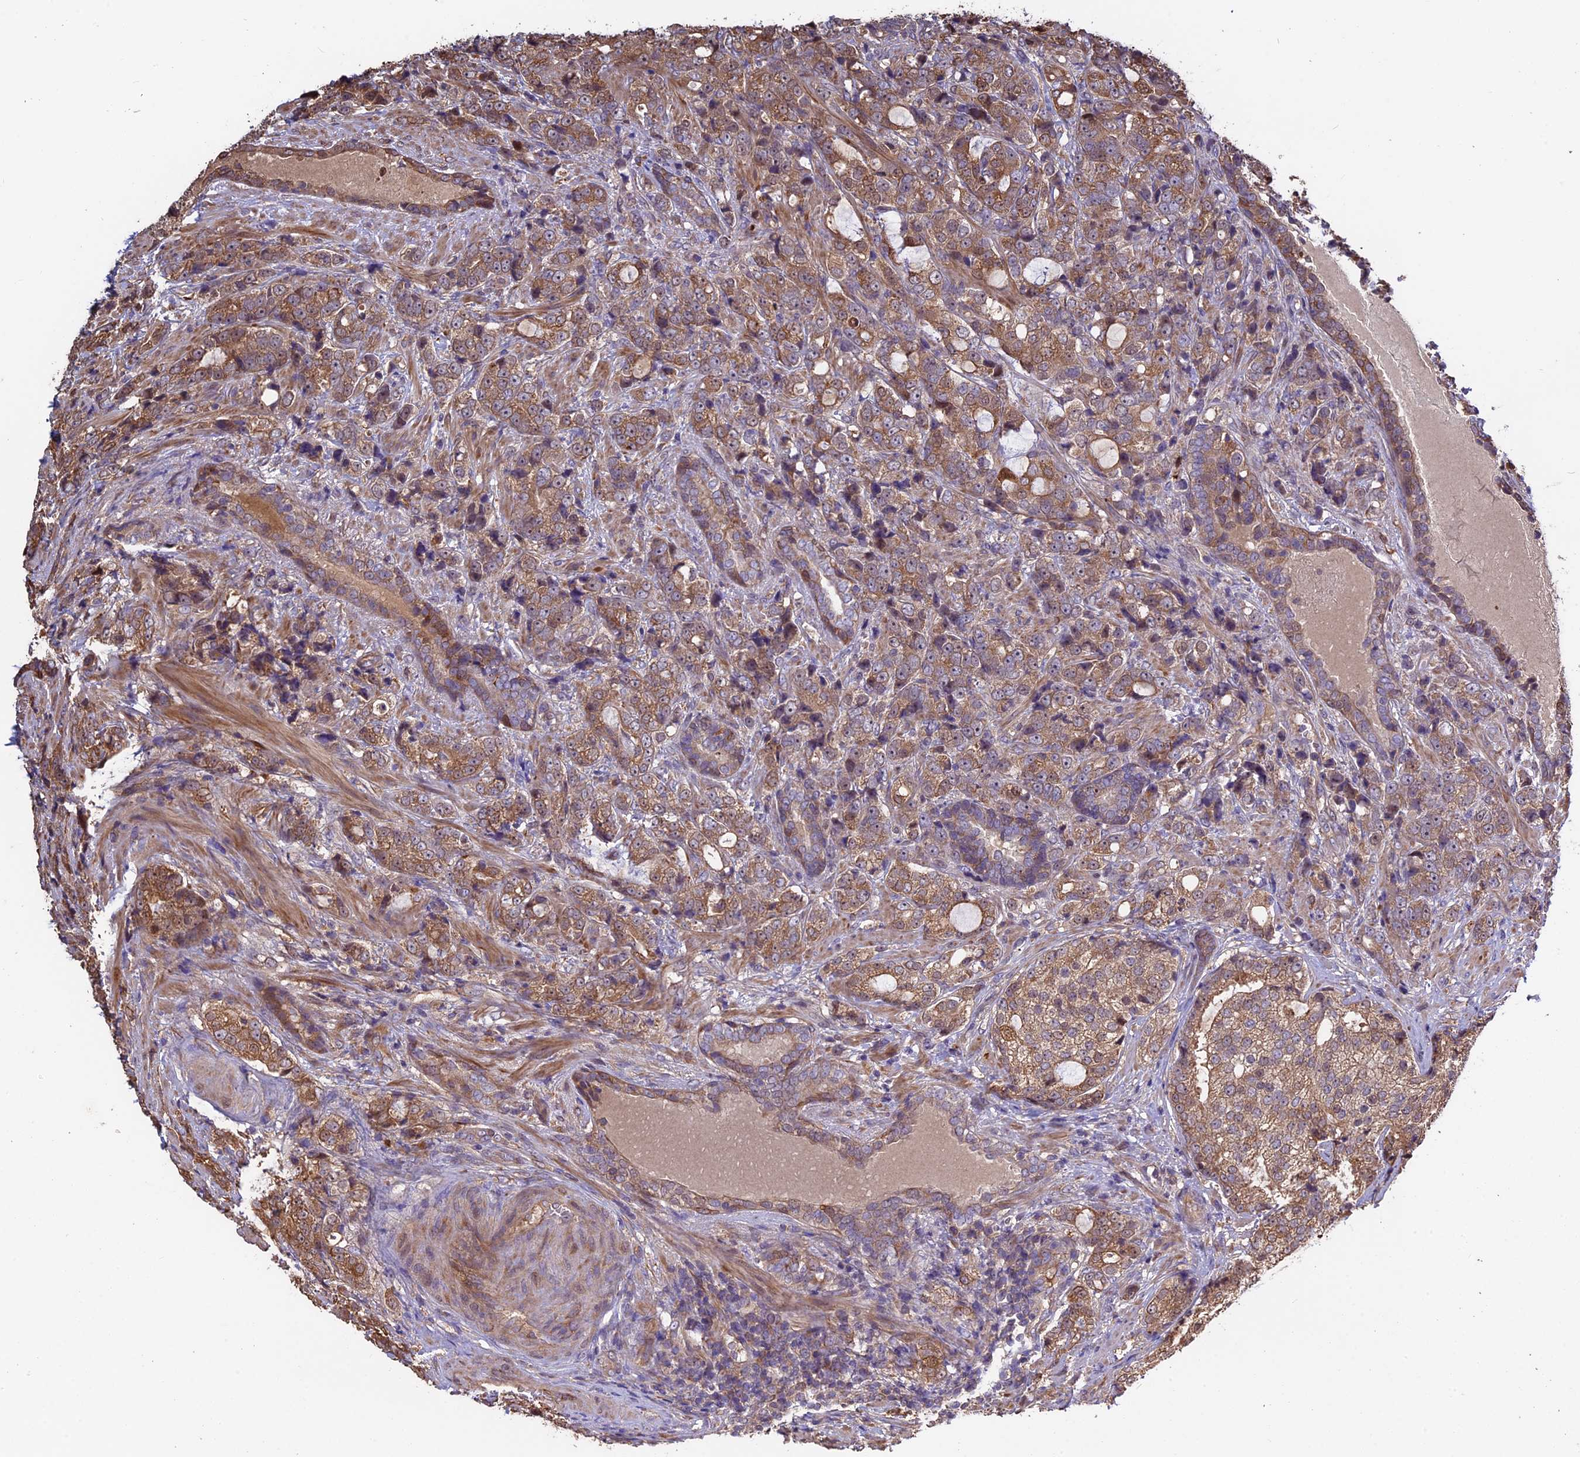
{"staining": {"intensity": "moderate", "quantity": ">75%", "location": "cytoplasmic/membranous"}, "tissue": "prostate cancer", "cell_type": "Tumor cells", "image_type": "cancer", "snomed": [{"axis": "morphology", "description": "Adenocarcinoma, High grade"}, {"axis": "topography", "description": "Prostate"}], "caption": "Immunohistochemistry image of neoplastic tissue: human prostate cancer (high-grade adenocarcinoma) stained using immunohistochemistry (IHC) reveals medium levels of moderate protein expression localized specifically in the cytoplasmic/membranous of tumor cells, appearing as a cytoplasmic/membranous brown color.", "gene": "VWA3A", "patient": {"sex": "male", "age": 67}}